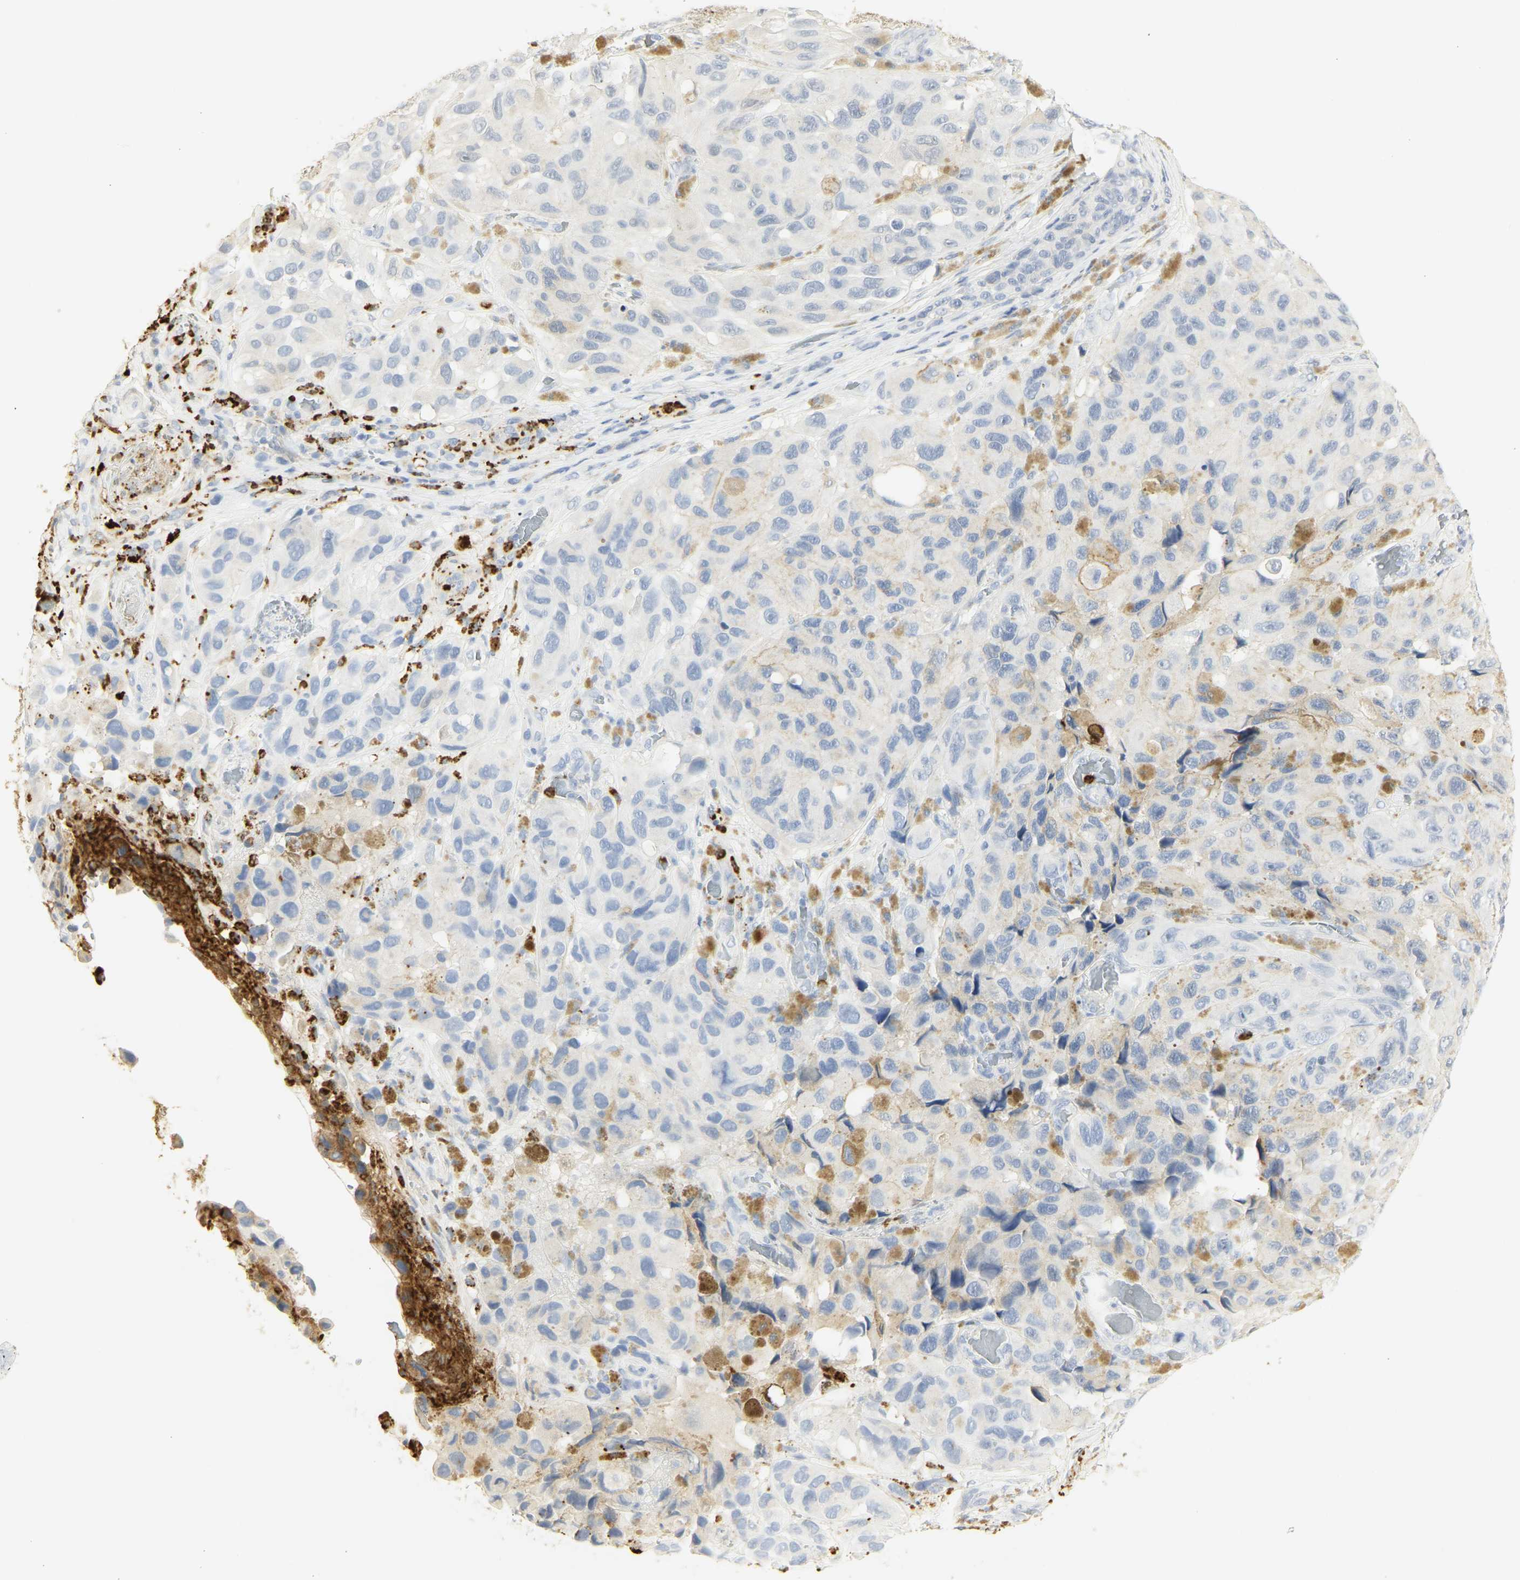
{"staining": {"intensity": "negative", "quantity": "none", "location": "none"}, "tissue": "melanoma", "cell_type": "Tumor cells", "image_type": "cancer", "snomed": [{"axis": "morphology", "description": "Malignant melanoma, NOS"}, {"axis": "topography", "description": "Skin"}], "caption": "IHC of melanoma reveals no expression in tumor cells.", "gene": "CEACAM5", "patient": {"sex": "female", "age": 73}}